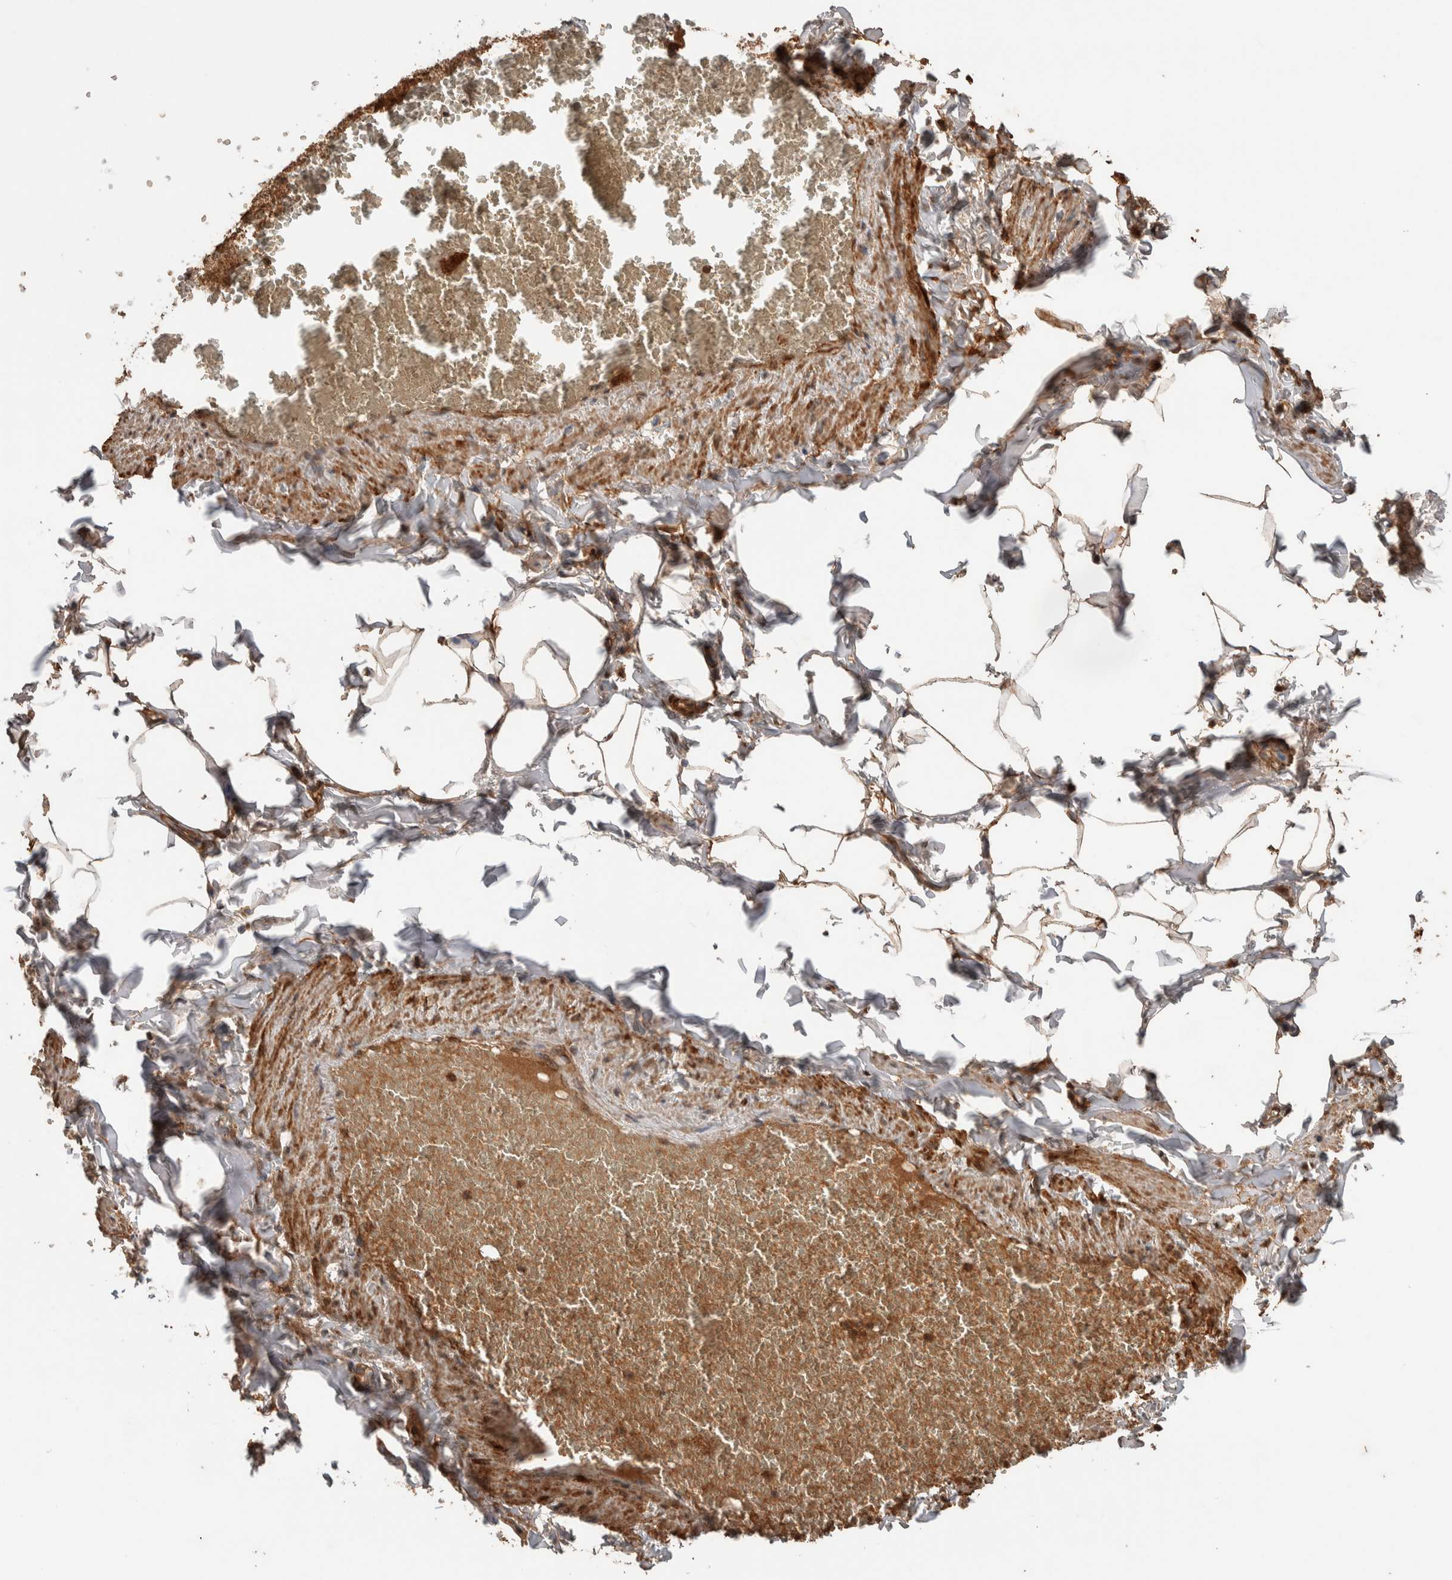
{"staining": {"intensity": "moderate", "quantity": ">75%", "location": "cytoplasmic/membranous"}, "tissue": "adipose tissue", "cell_type": "Adipocytes", "image_type": "normal", "snomed": [{"axis": "morphology", "description": "Normal tissue, NOS"}, {"axis": "topography", "description": "Vascular tissue"}], "caption": "A medium amount of moderate cytoplasmic/membranous staining is appreciated in approximately >75% of adipocytes in benign adipose tissue.", "gene": "KCNJ5", "patient": {"sex": "male", "age": 41}}